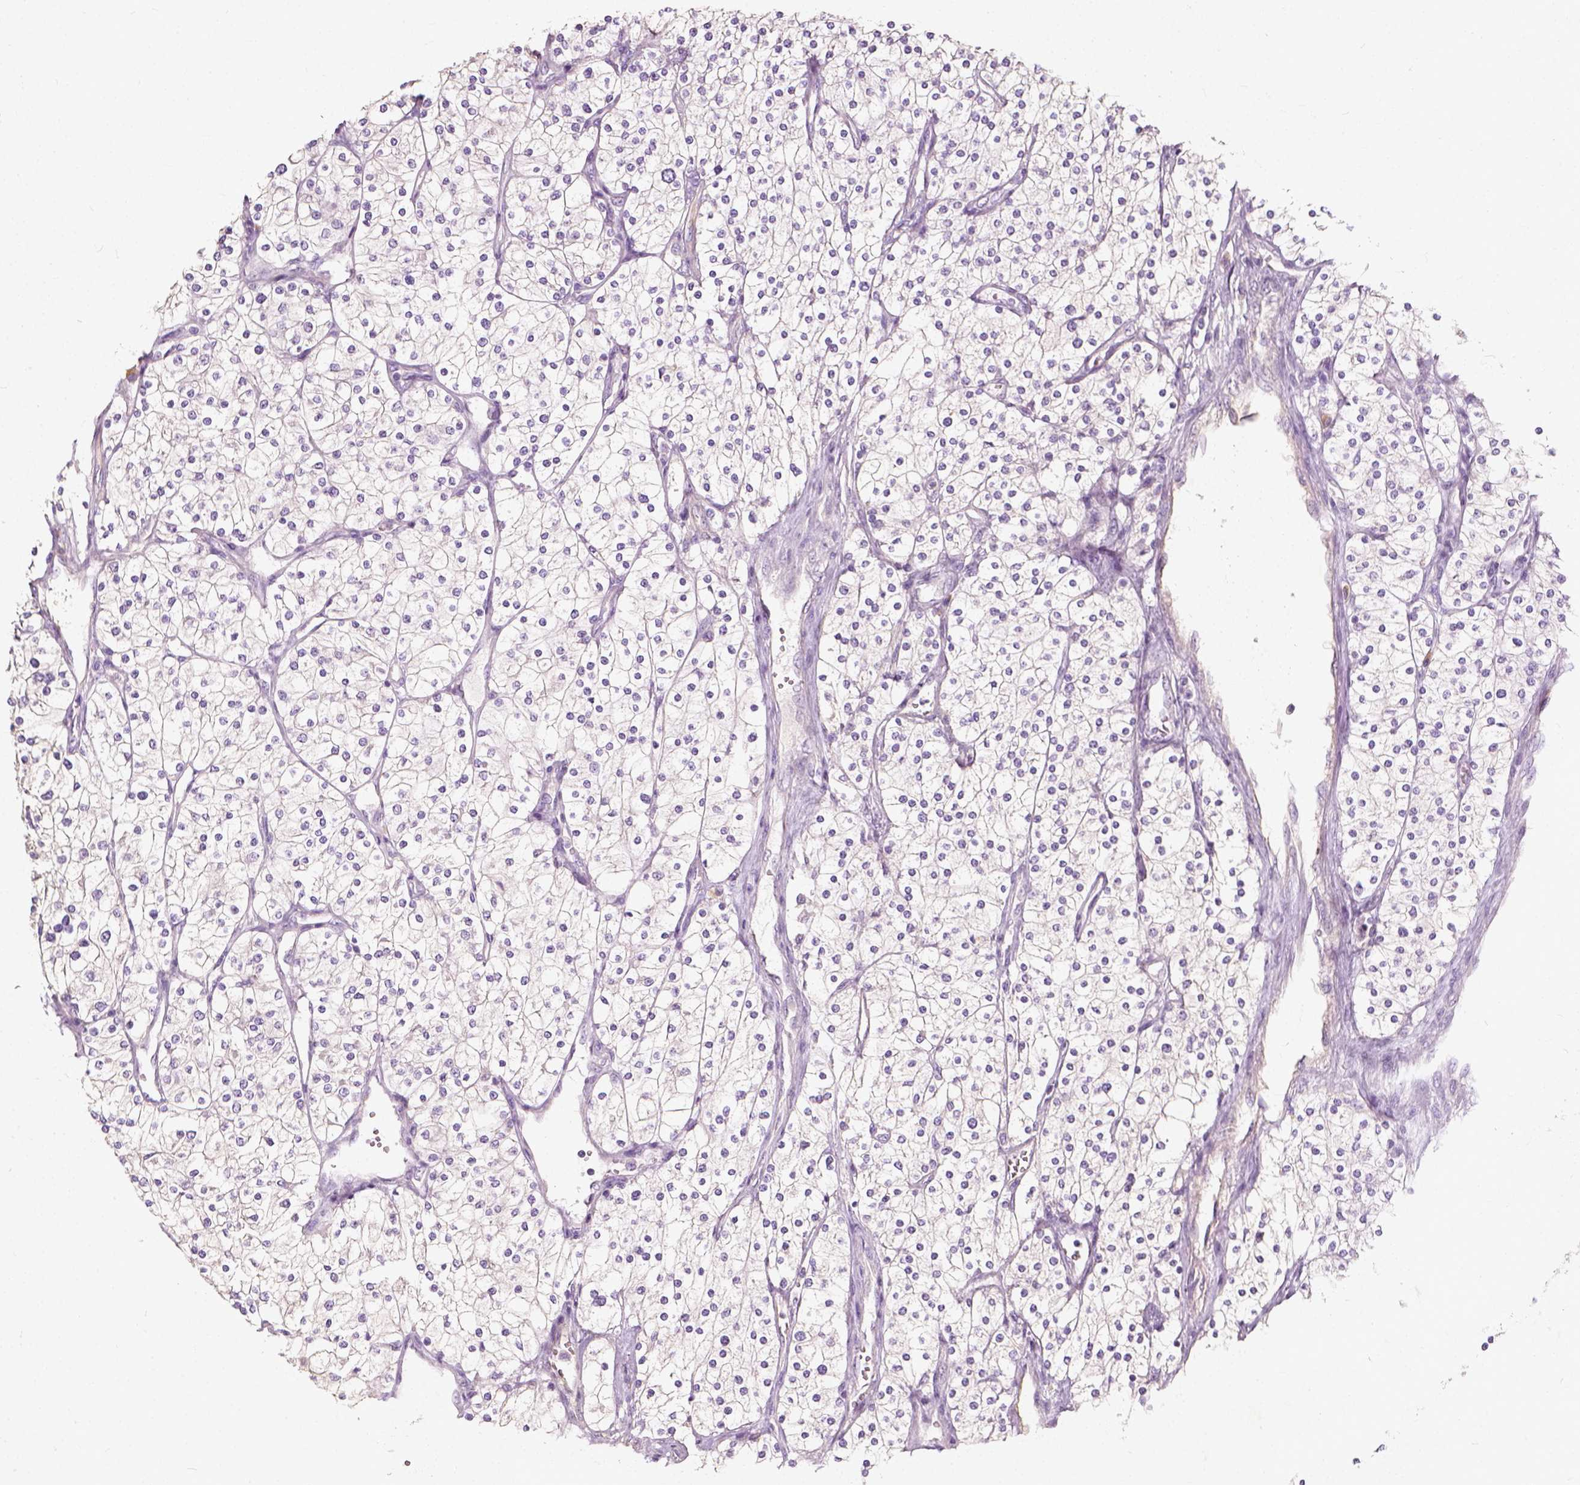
{"staining": {"intensity": "negative", "quantity": "none", "location": "none"}, "tissue": "renal cancer", "cell_type": "Tumor cells", "image_type": "cancer", "snomed": [{"axis": "morphology", "description": "Adenocarcinoma, NOS"}, {"axis": "topography", "description": "Kidney"}], "caption": "Immunohistochemistry (IHC) of human adenocarcinoma (renal) displays no positivity in tumor cells.", "gene": "DHCR24", "patient": {"sex": "male", "age": 80}}